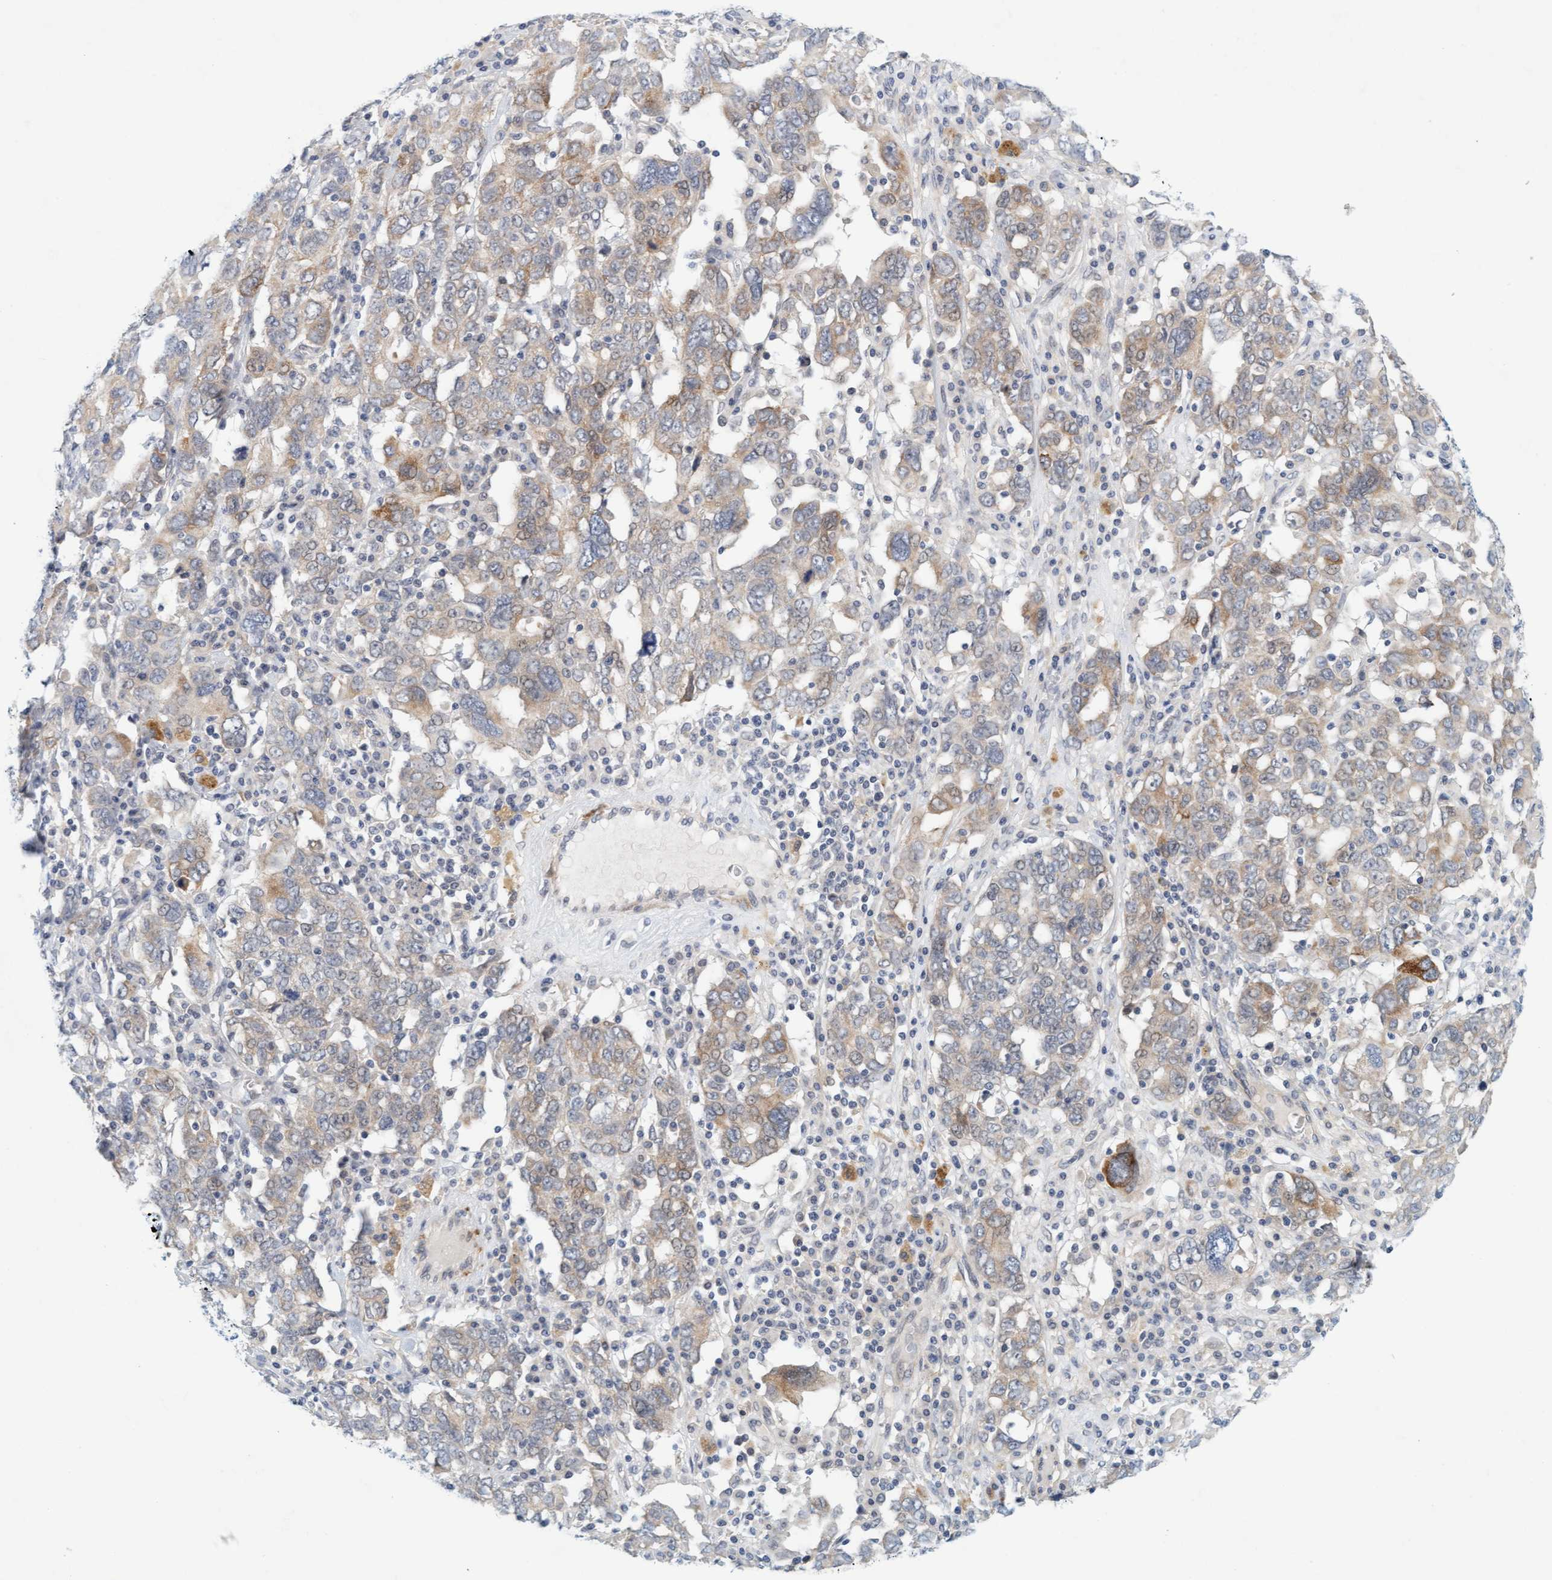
{"staining": {"intensity": "moderate", "quantity": "<25%", "location": "cytoplasmic/membranous"}, "tissue": "ovarian cancer", "cell_type": "Tumor cells", "image_type": "cancer", "snomed": [{"axis": "morphology", "description": "Carcinoma, endometroid"}, {"axis": "topography", "description": "Ovary"}], "caption": "Human ovarian endometroid carcinoma stained with a protein marker shows moderate staining in tumor cells.", "gene": "TSTD2", "patient": {"sex": "female", "age": 62}}